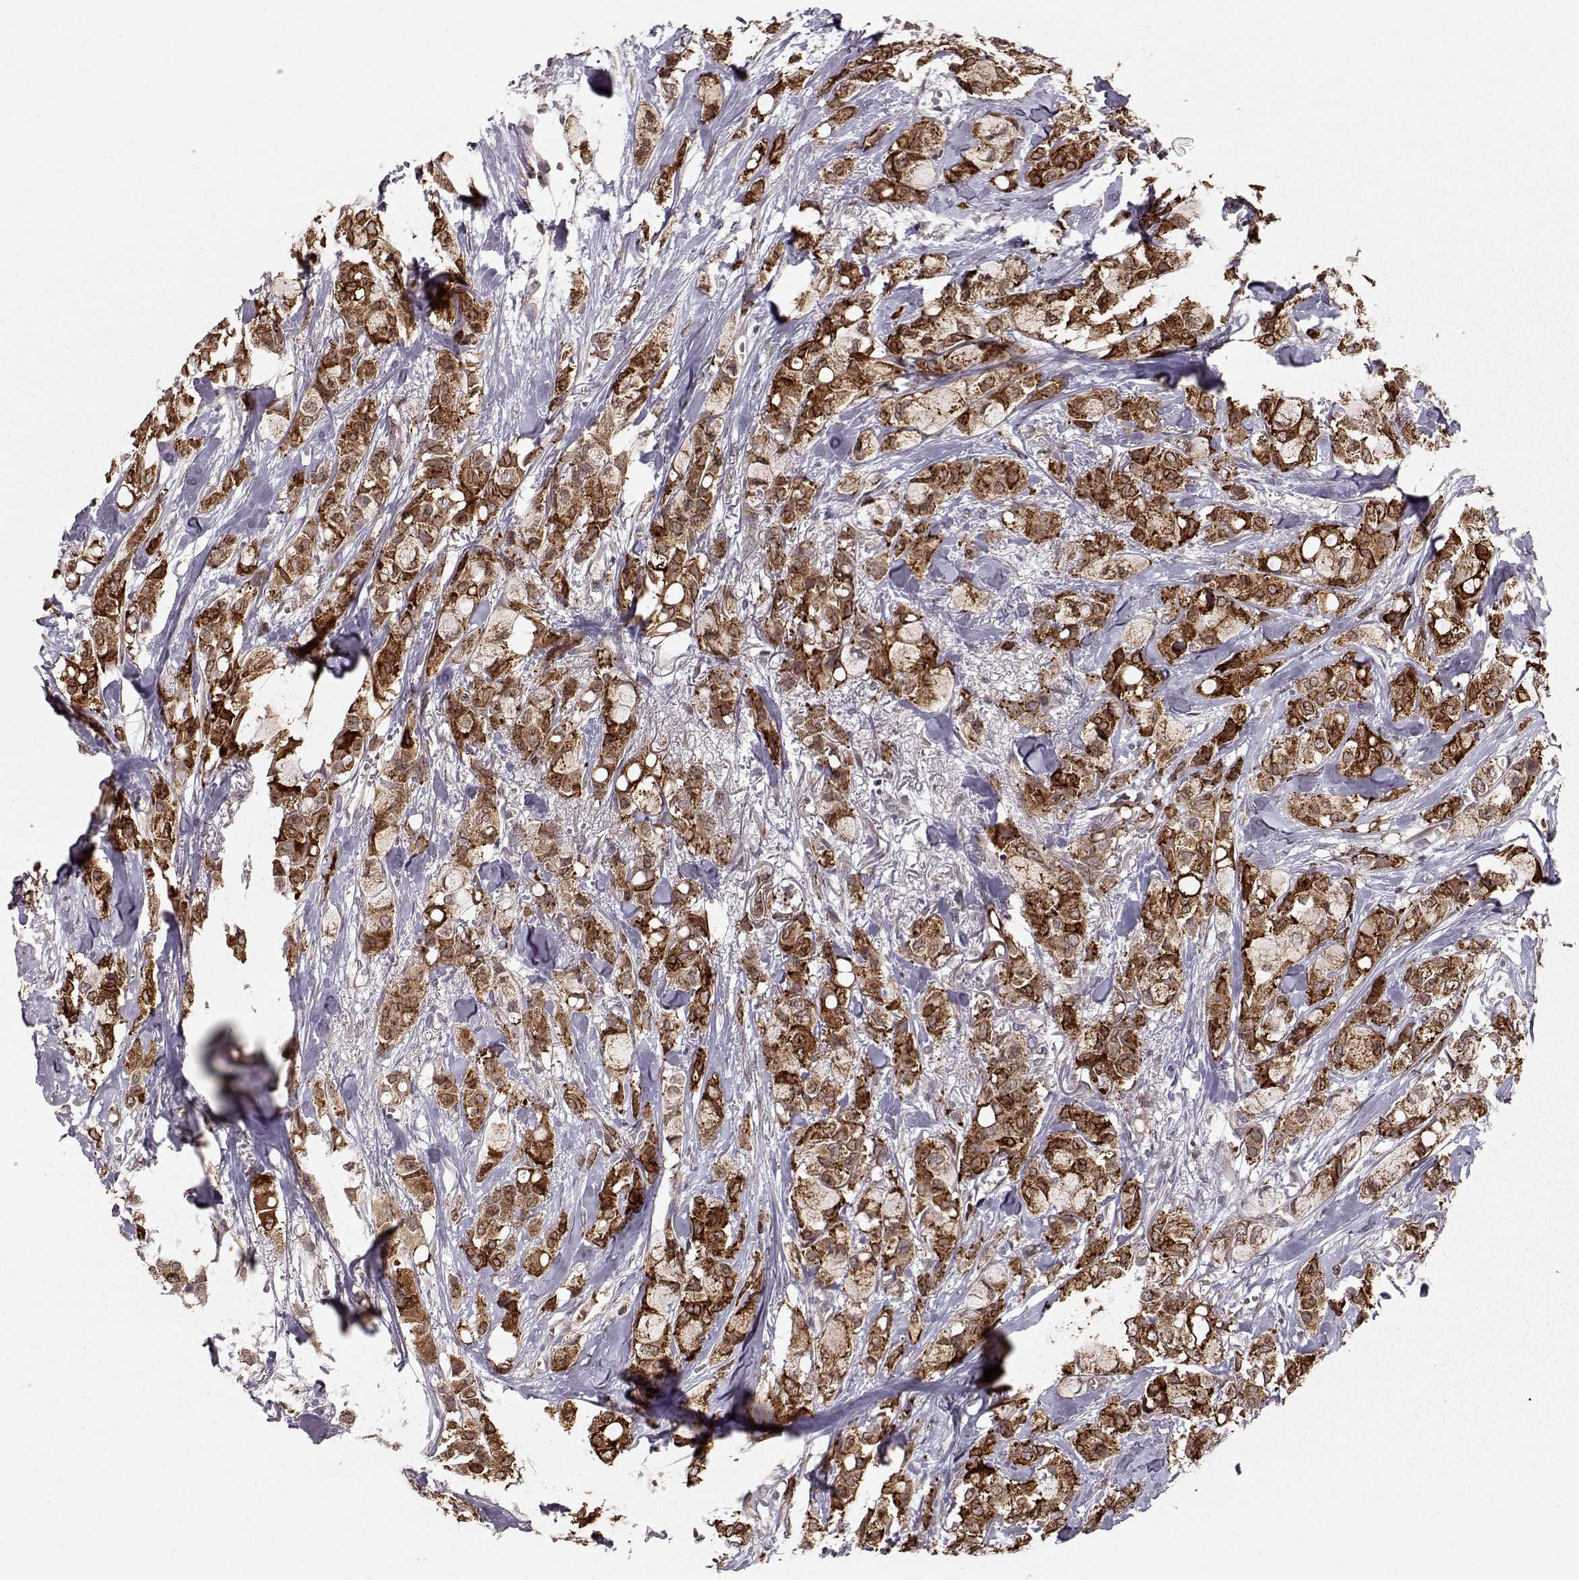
{"staining": {"intensity": "strong", "quantity": ">75%", "location": "cytoplasmic/membranous"}, "tissue": "breast cancer", "cell_type": "Tumor cells", "image_type": "cancer", "snomed": [{"axis": "morphology", "description": "Duct carcinoma"}, {"axis": "topography", "description": "Breast"}], "caption": "Protein expression analysis of breast cancer (infiltrating ductal carcinoma) reveals strong cytoplasmic/membranous staining in approximately >75% of tumor cells. Using DAB (3,3'-diaminobenzidine) (brown) and hematoxylin (blue) stains, captured at high magnification using brightfield microscopy.", "gene": "ELOVL5", "patient": {"sex": "female", "age": 85}}